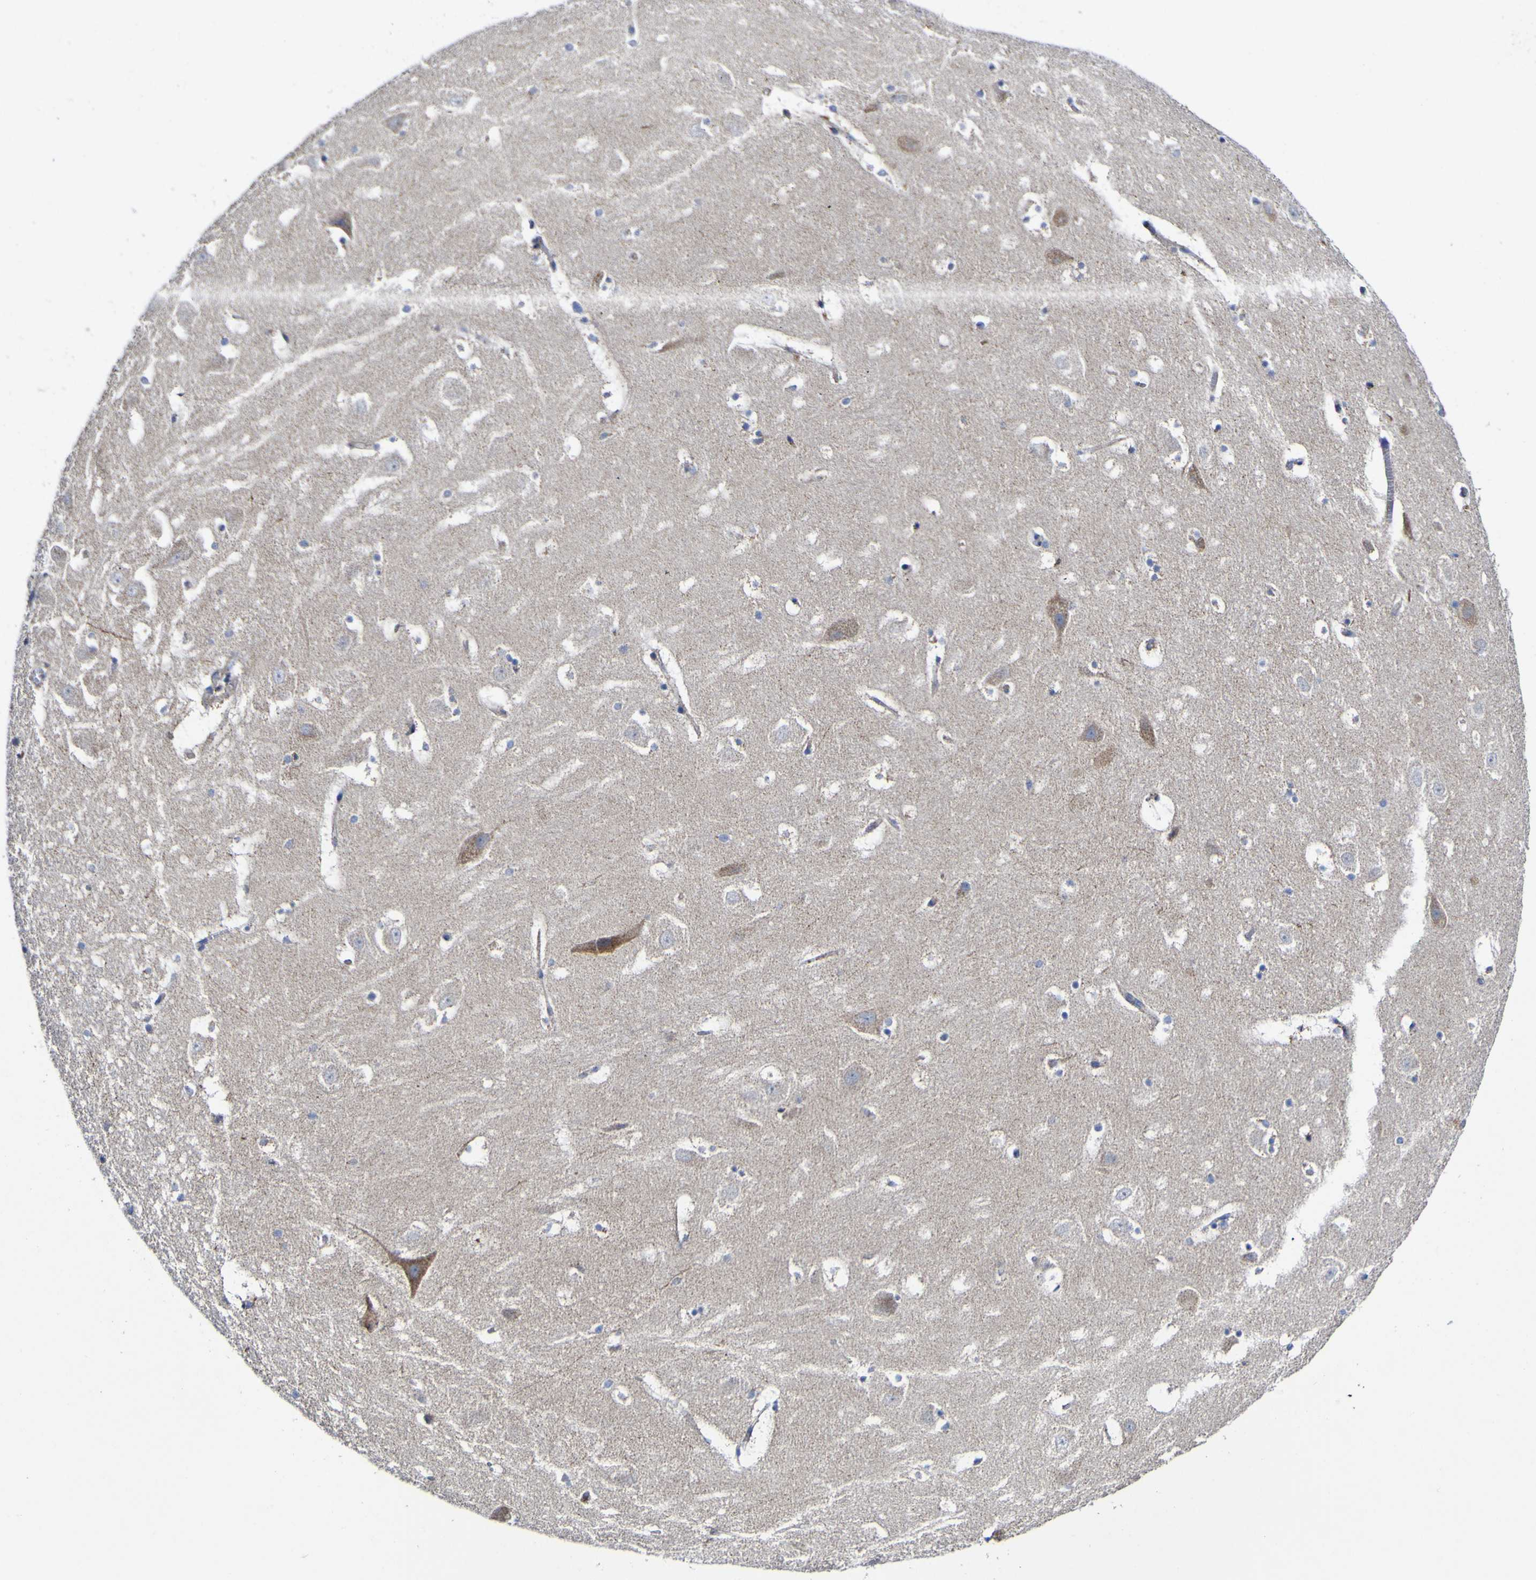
{"staining": {"intensity": "moderate", "quantity": "25%-75%", "location": "cytoplasmic/membranous"}, "tissue": "hippocampus", "cell_type": "Glial cells", "image_type": "normal", "snomed": [{"axis": "morphology", "description": "Normal tissue, NOS"}, {"axis": "topography", "description": "Hippocampus"}], "caption": "Protein expression analysis of unremarkable hippocampus reveals moderate cytoplasmic/membranous positivity in about 25%-75% of glial cells.", "gene": "CCDC90B", "patient": {"sex": "male", "age": 45}}